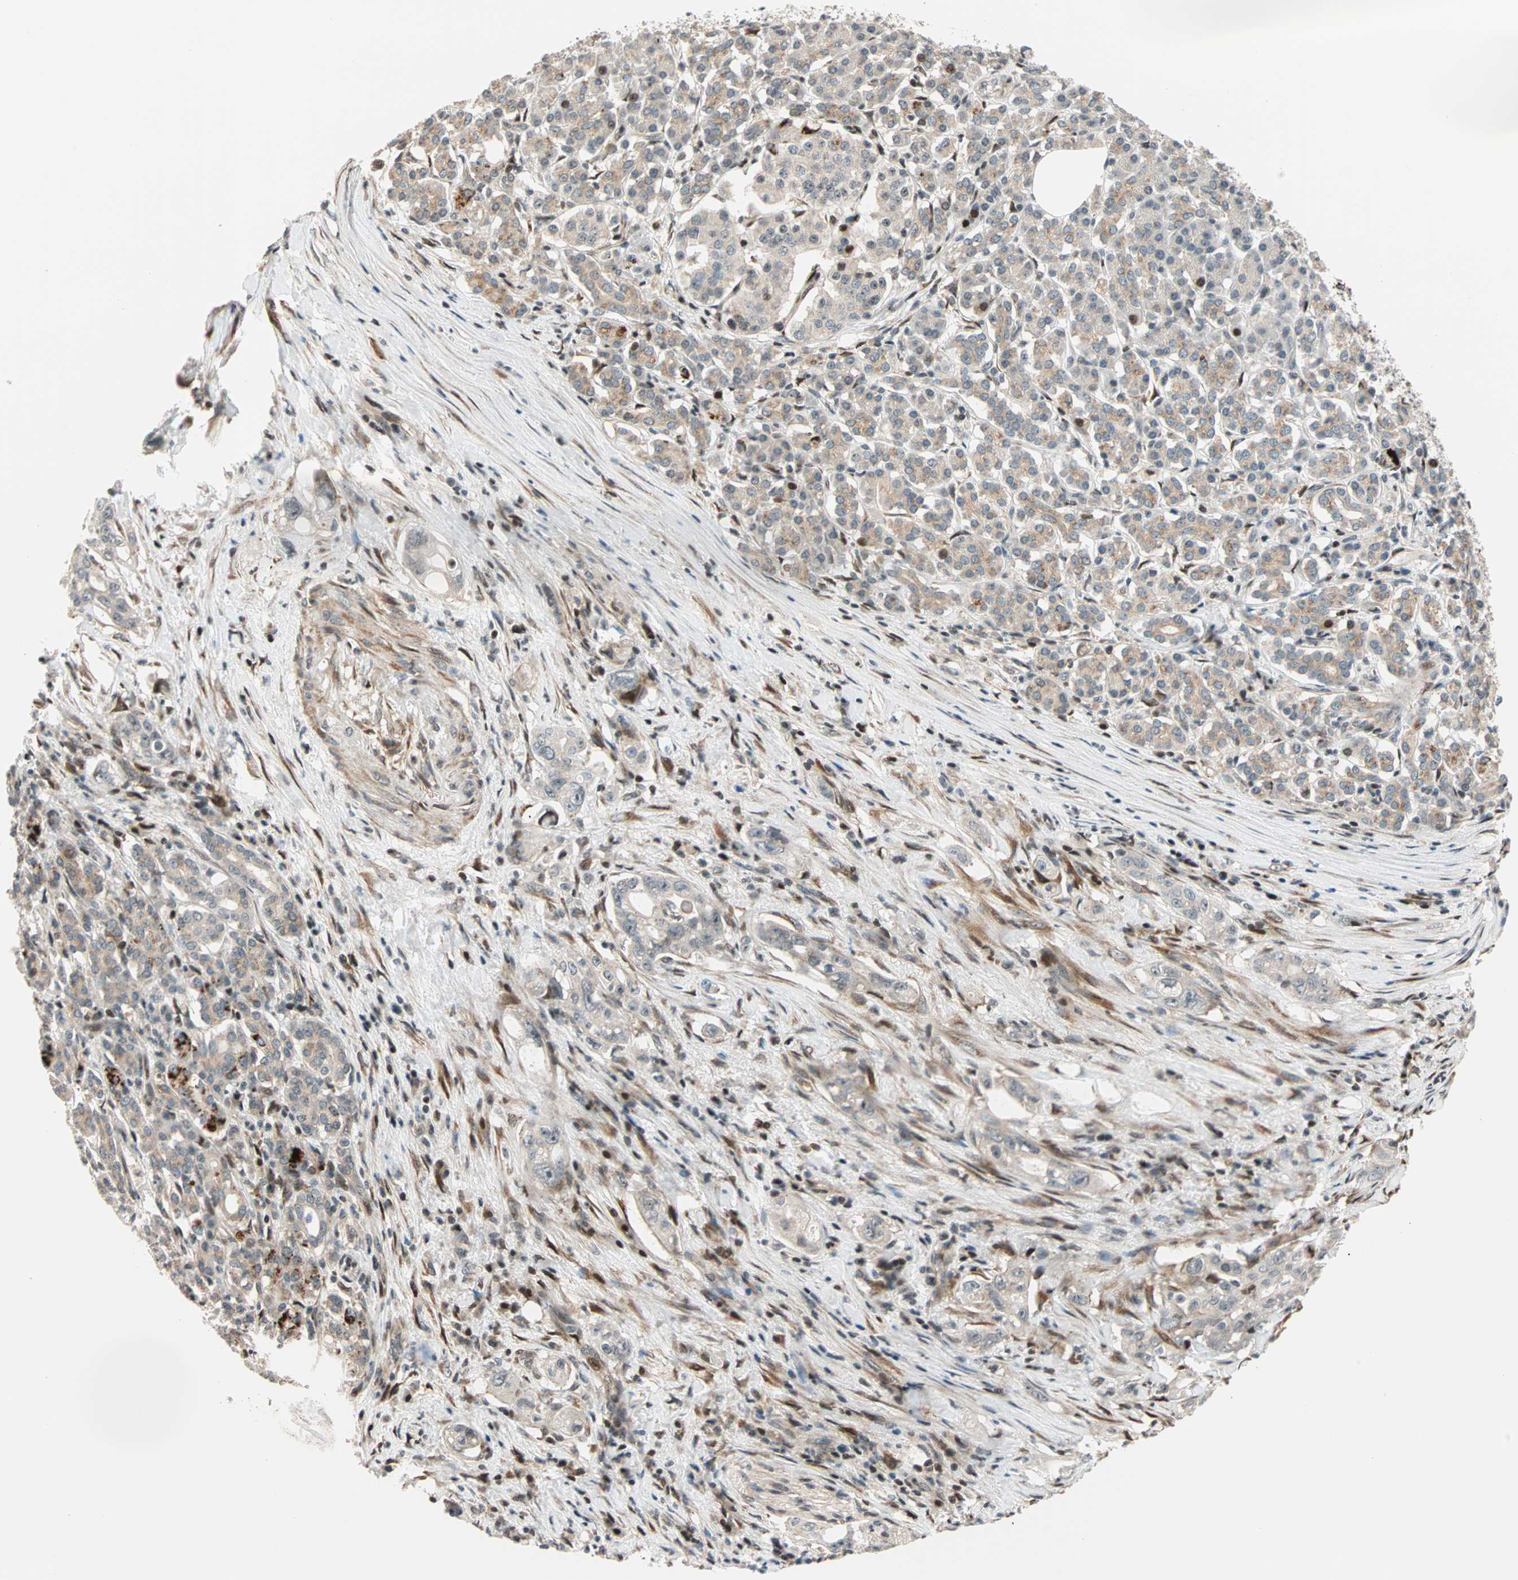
{"staining": {"intensity": "moderate", "quantity": ">75%", "location": "cytoplasmic/membranous"}, "tissue": "pancreatic cancer", "cell_type": "Tumor cells", "image_type": "cancer", "snomed": [{"axis": "morphology", "description": "Normal tissue, NOS"}, {"axis": "topography", "description": "Pancreas"}], "caption": "Human pancreatic cancer stained with a protein marker exhibits moderate staining in tumor cells.", "gene": "HECW1", "patient": {"sex": "male", "age": 42}}